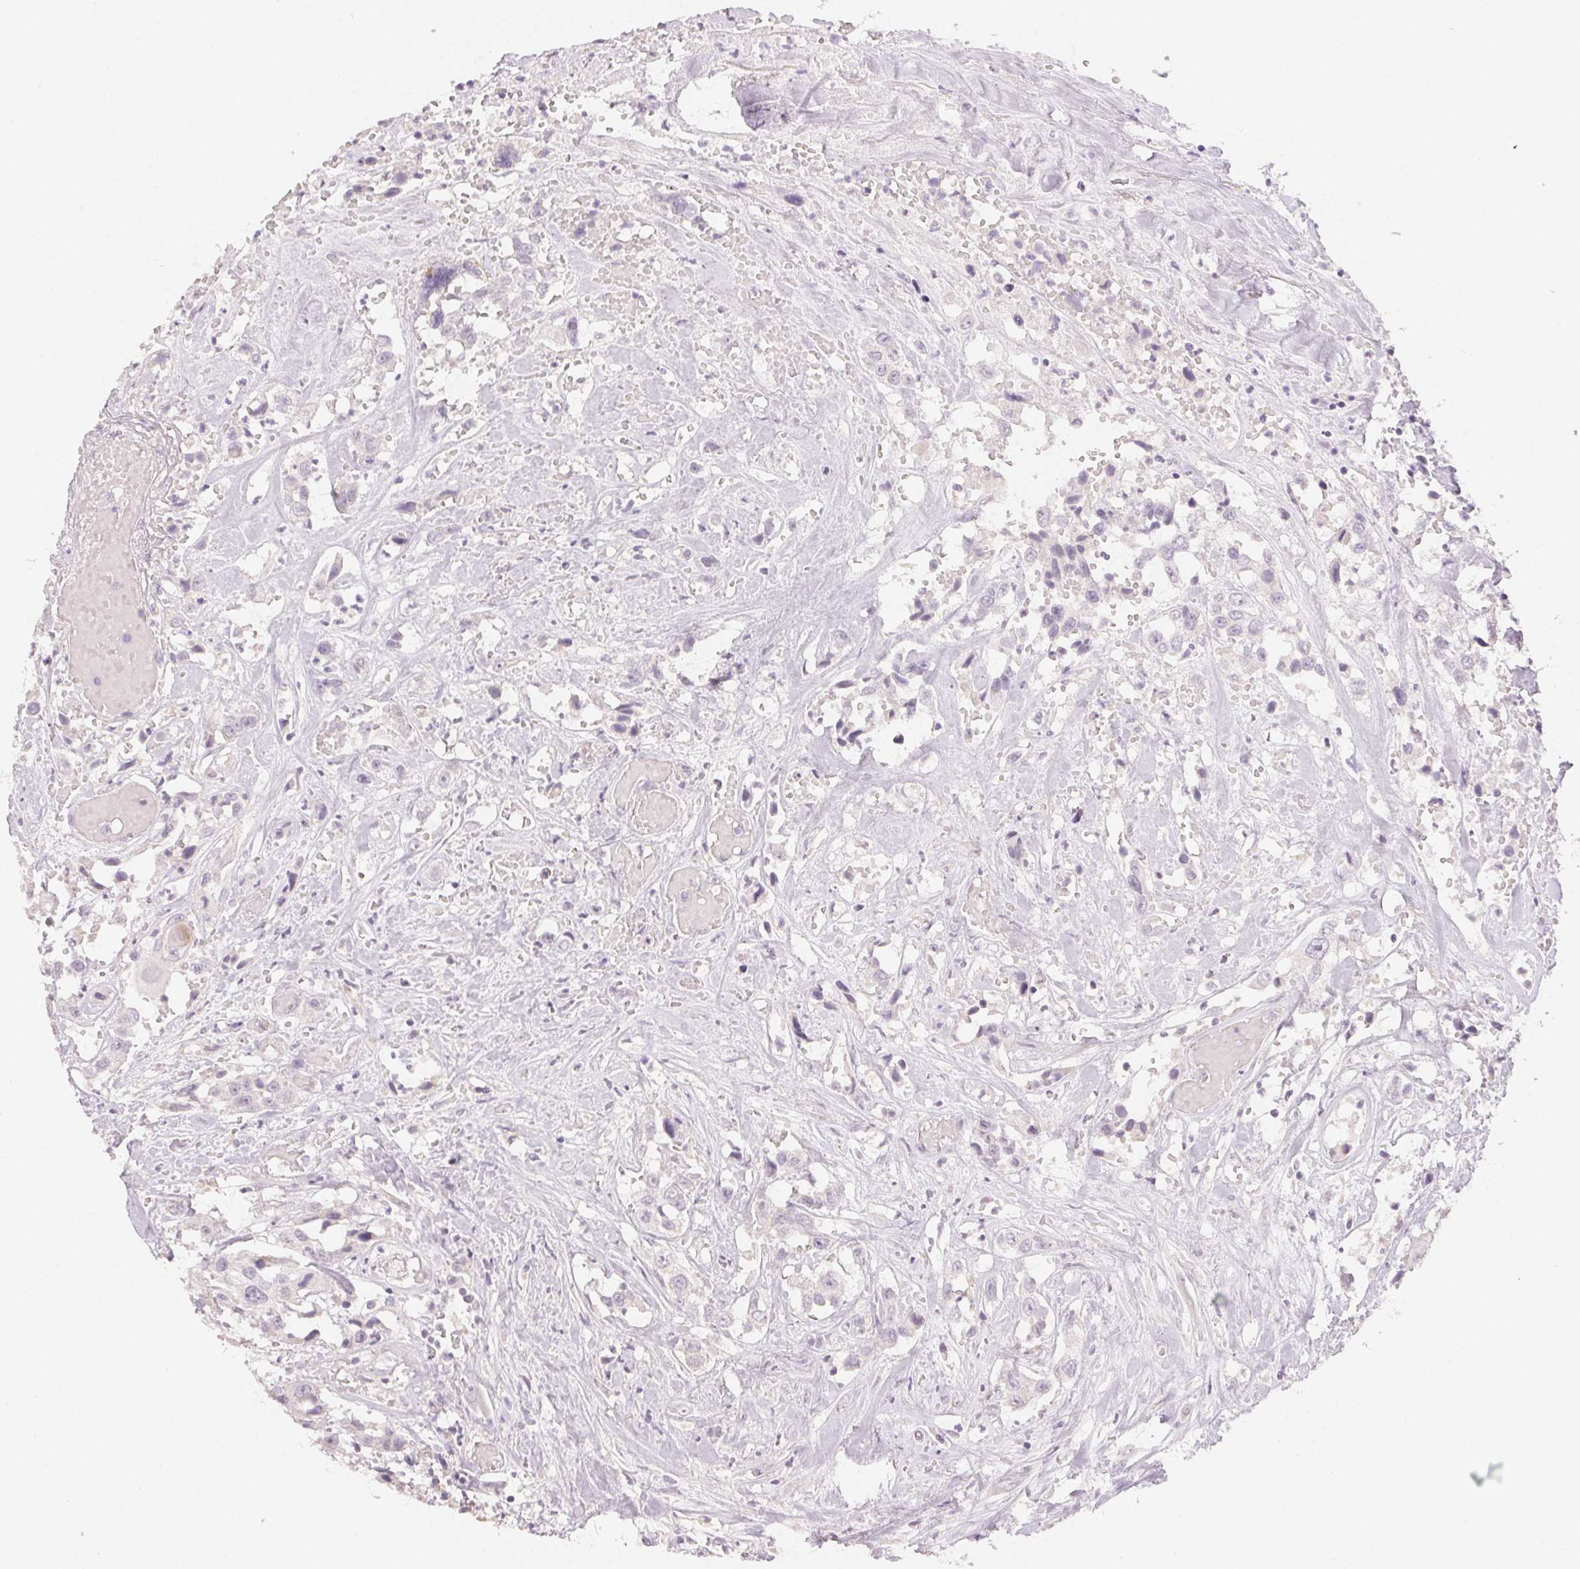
{"staining": {"intensity": "negative", "quantity": "none", "location": "none"}, "tissue": "head and neck cancer", "cell_type": "Tumor cells", "image_type": "cancer", "snomed": [{"axis": "morphology", "description": "Squamous cell carcinoma, NOS"}, {"axis": "topography", "description": "Head-Neck"}], "caption": "An image of head and neck cancer (squamous cell carcinoma) stained for a protein exhibits no brown staining in tumor cells. The staining was performed using DAB (3,3'-diaminobenzidine) to visualize the protein expression in brown, while the nuclei were stained in blue with hematoxylin (Magnification: 20x).", "gene": "LVRN", "patient": {"sex": "male", "age": 57}}